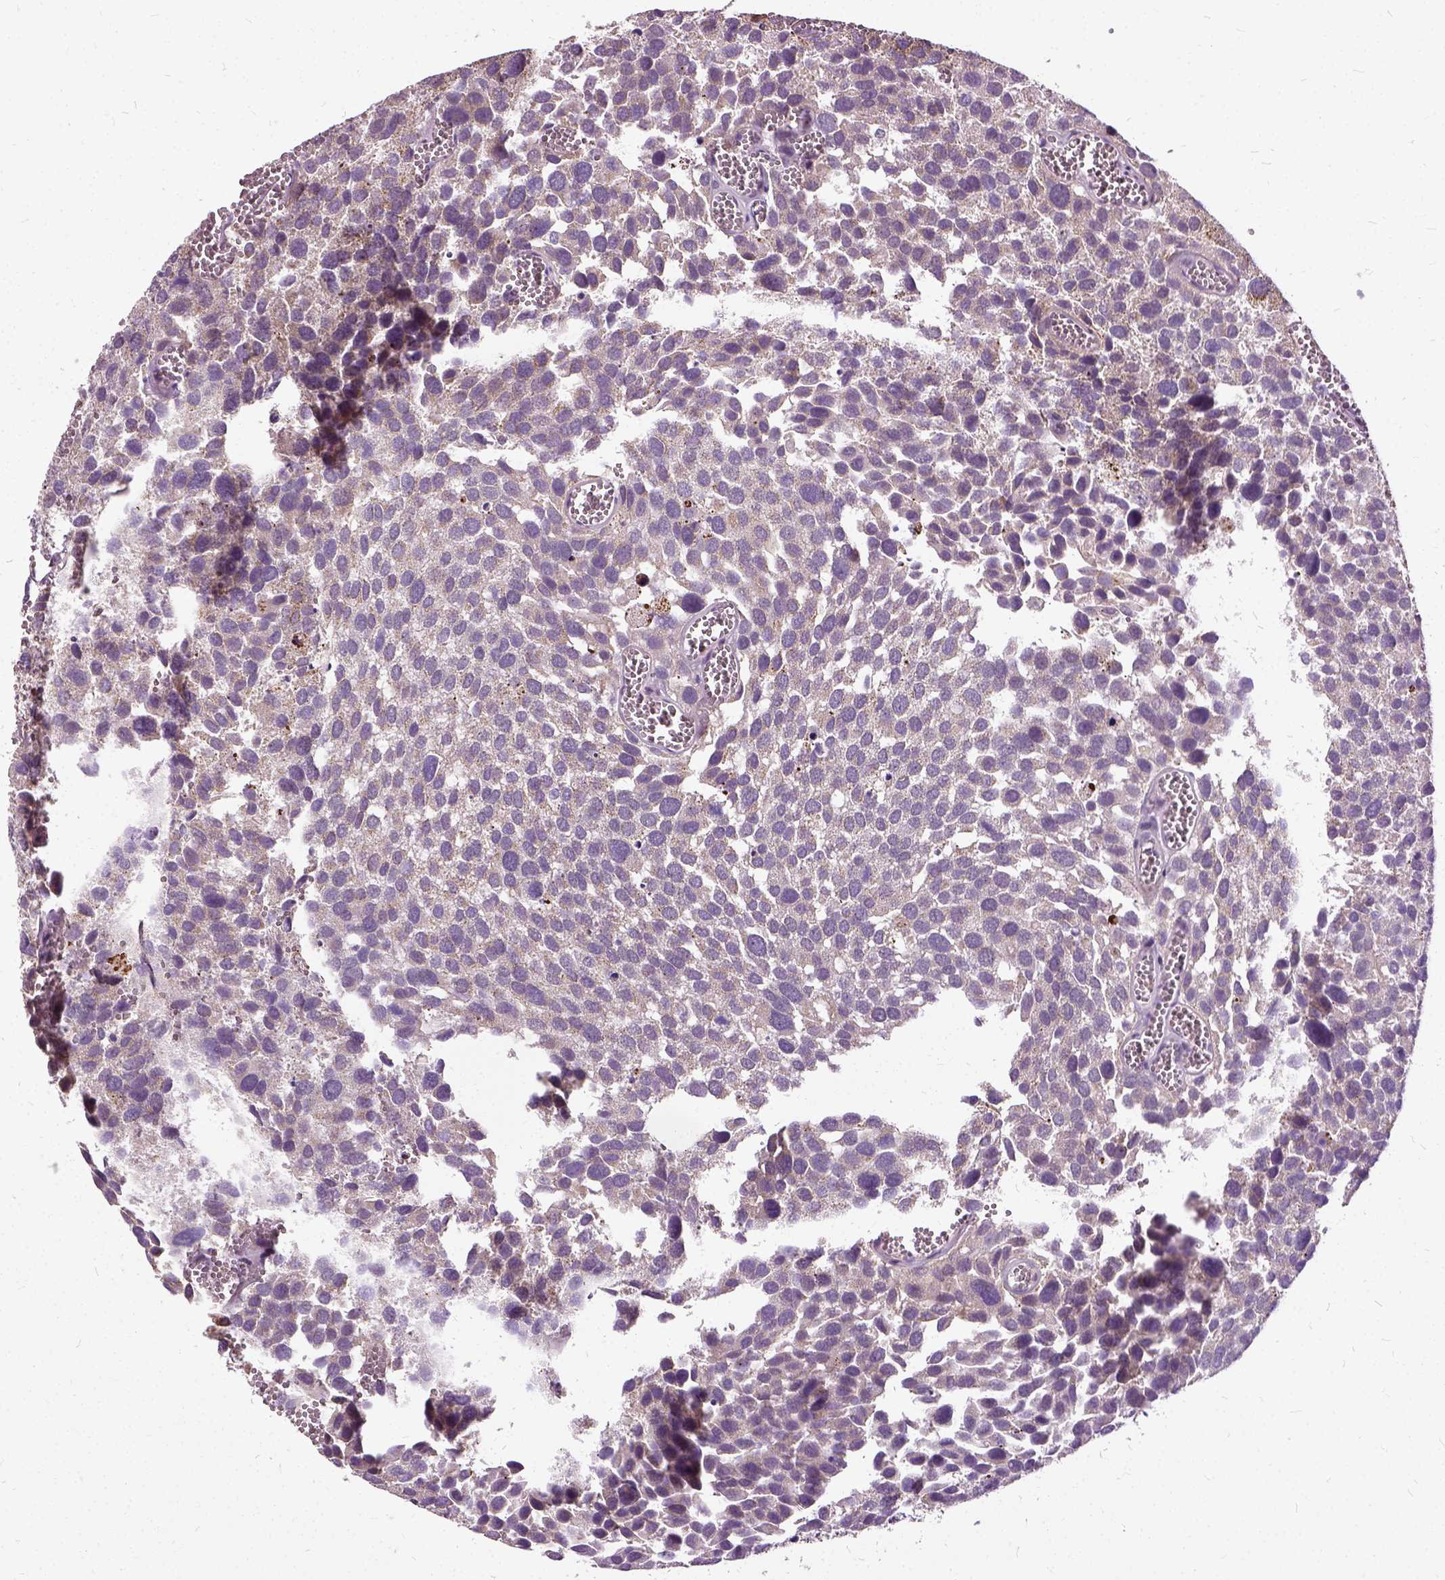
{"staining": {"intensity": "moderate", "quantity": "25%-75%", "location": "cytoplasmic/membranous"}, "tissue": "urothelial cancer", "cell_type": "Tumor cells", "image_type": "cancer", "snomed": [{"axis": "morphology", "description": "Urothelial carcinoma, Low grade"}, {"axis": "topography", "description": "Urinary bladder"}], "caption": "Low-grade urothelial carcinoma stained with a brown dye demonstrates moderate cytoplasmic/membranous positive positivity in approximately 25%-75% of tumor cells.", "gene": "ILRUN", "patient": {"sex": "female", "age": 69}}